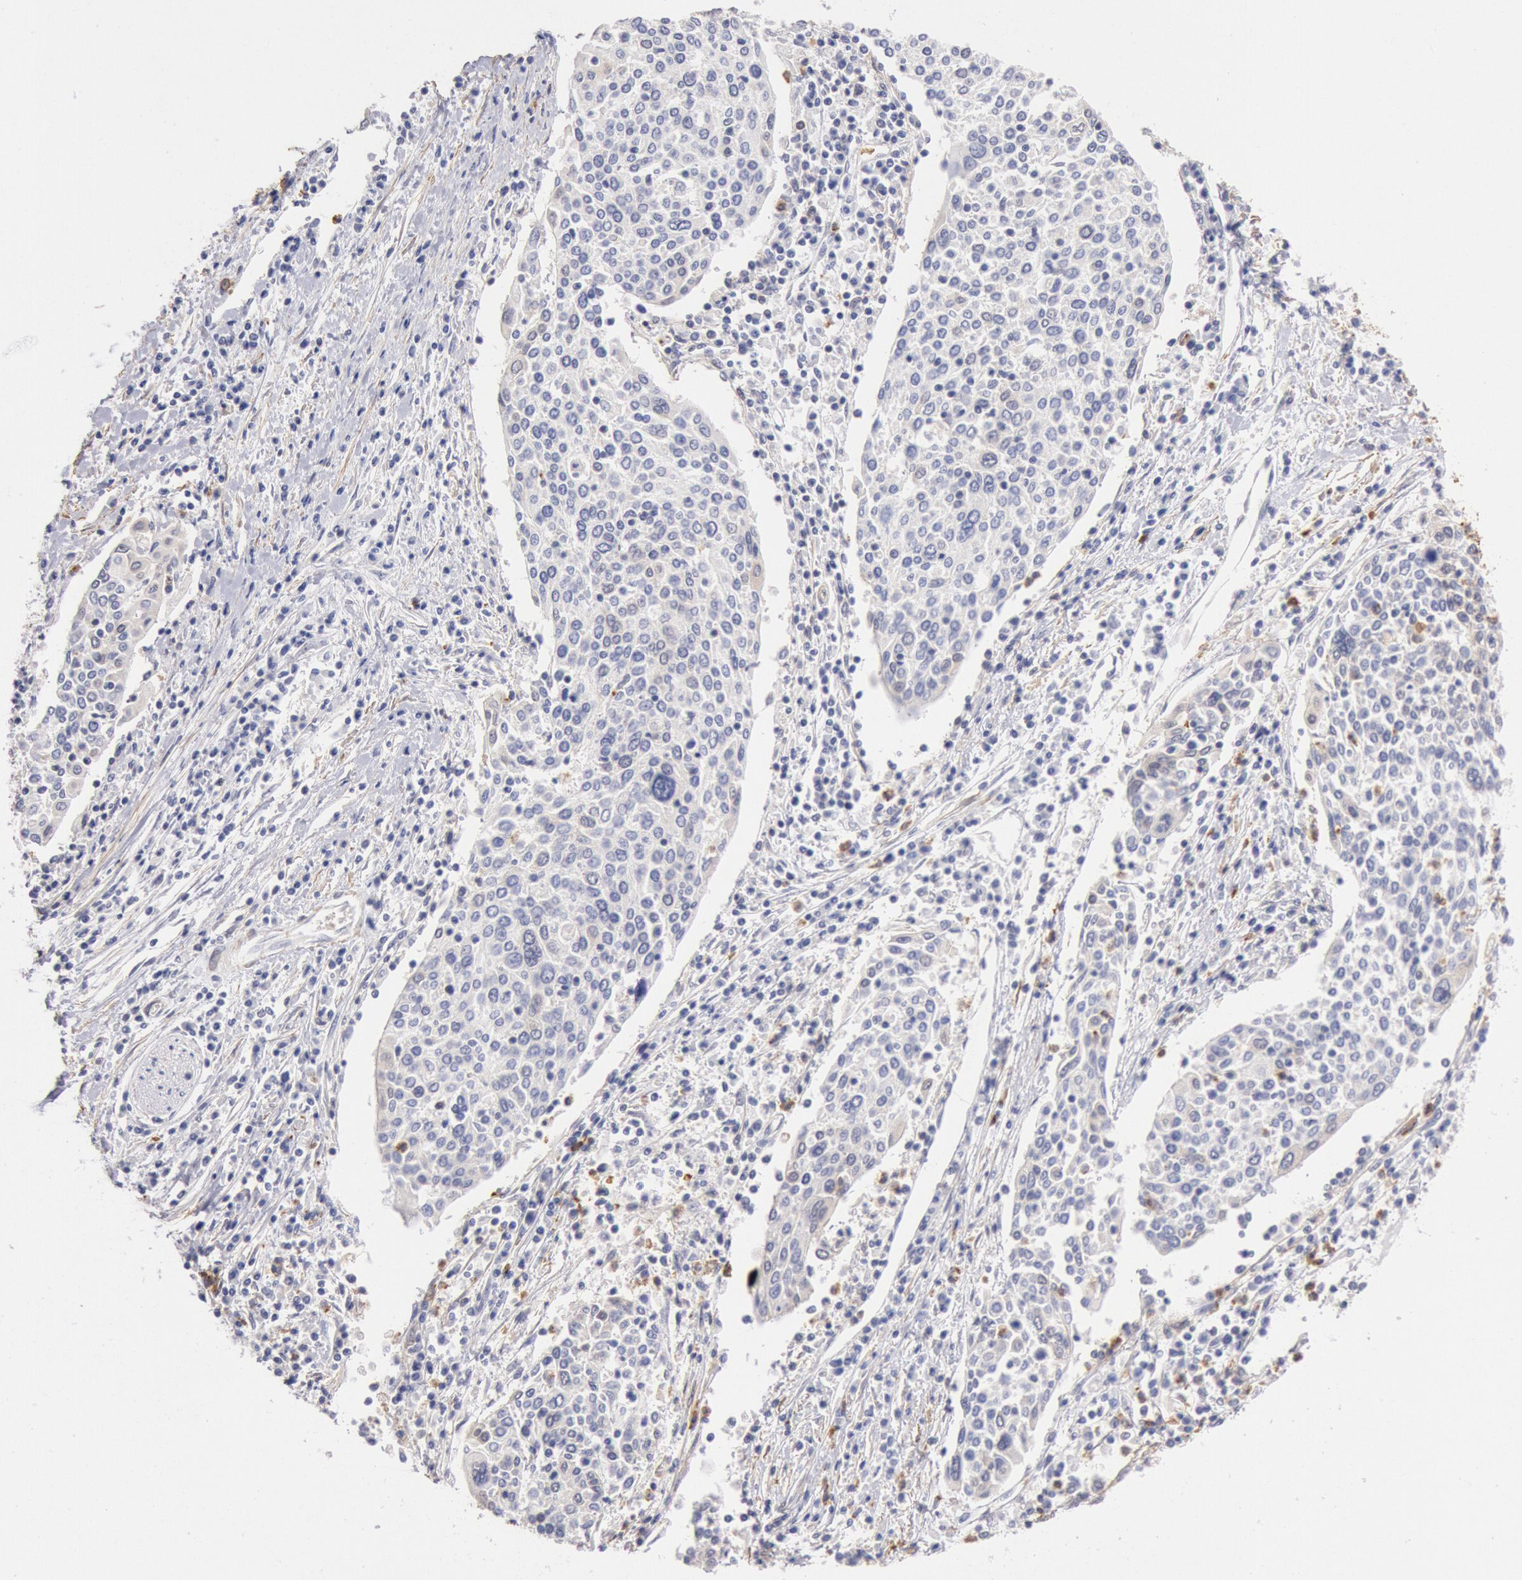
{"staining": {"intensity": "negative", "quantity": "none", "location": "none"}, "tissue": "cervical cancer", "cell_type": "Tumor cells", "image_type": "cancer", "snomed": [{"axis": "morphology", "description": "Squamous cell carcinoma, NOS"}, {"axis": "topography", "description": "Cervix"}], "caption": "DAB (3,3'-diaminobenzidine) immunohistochemical staining of cervical cancer (squamous cell carcinoma) reveals no significant positivity in tumor cells.", "gene": "TMED8", "patient": {"sex": "female", "age": 40}}